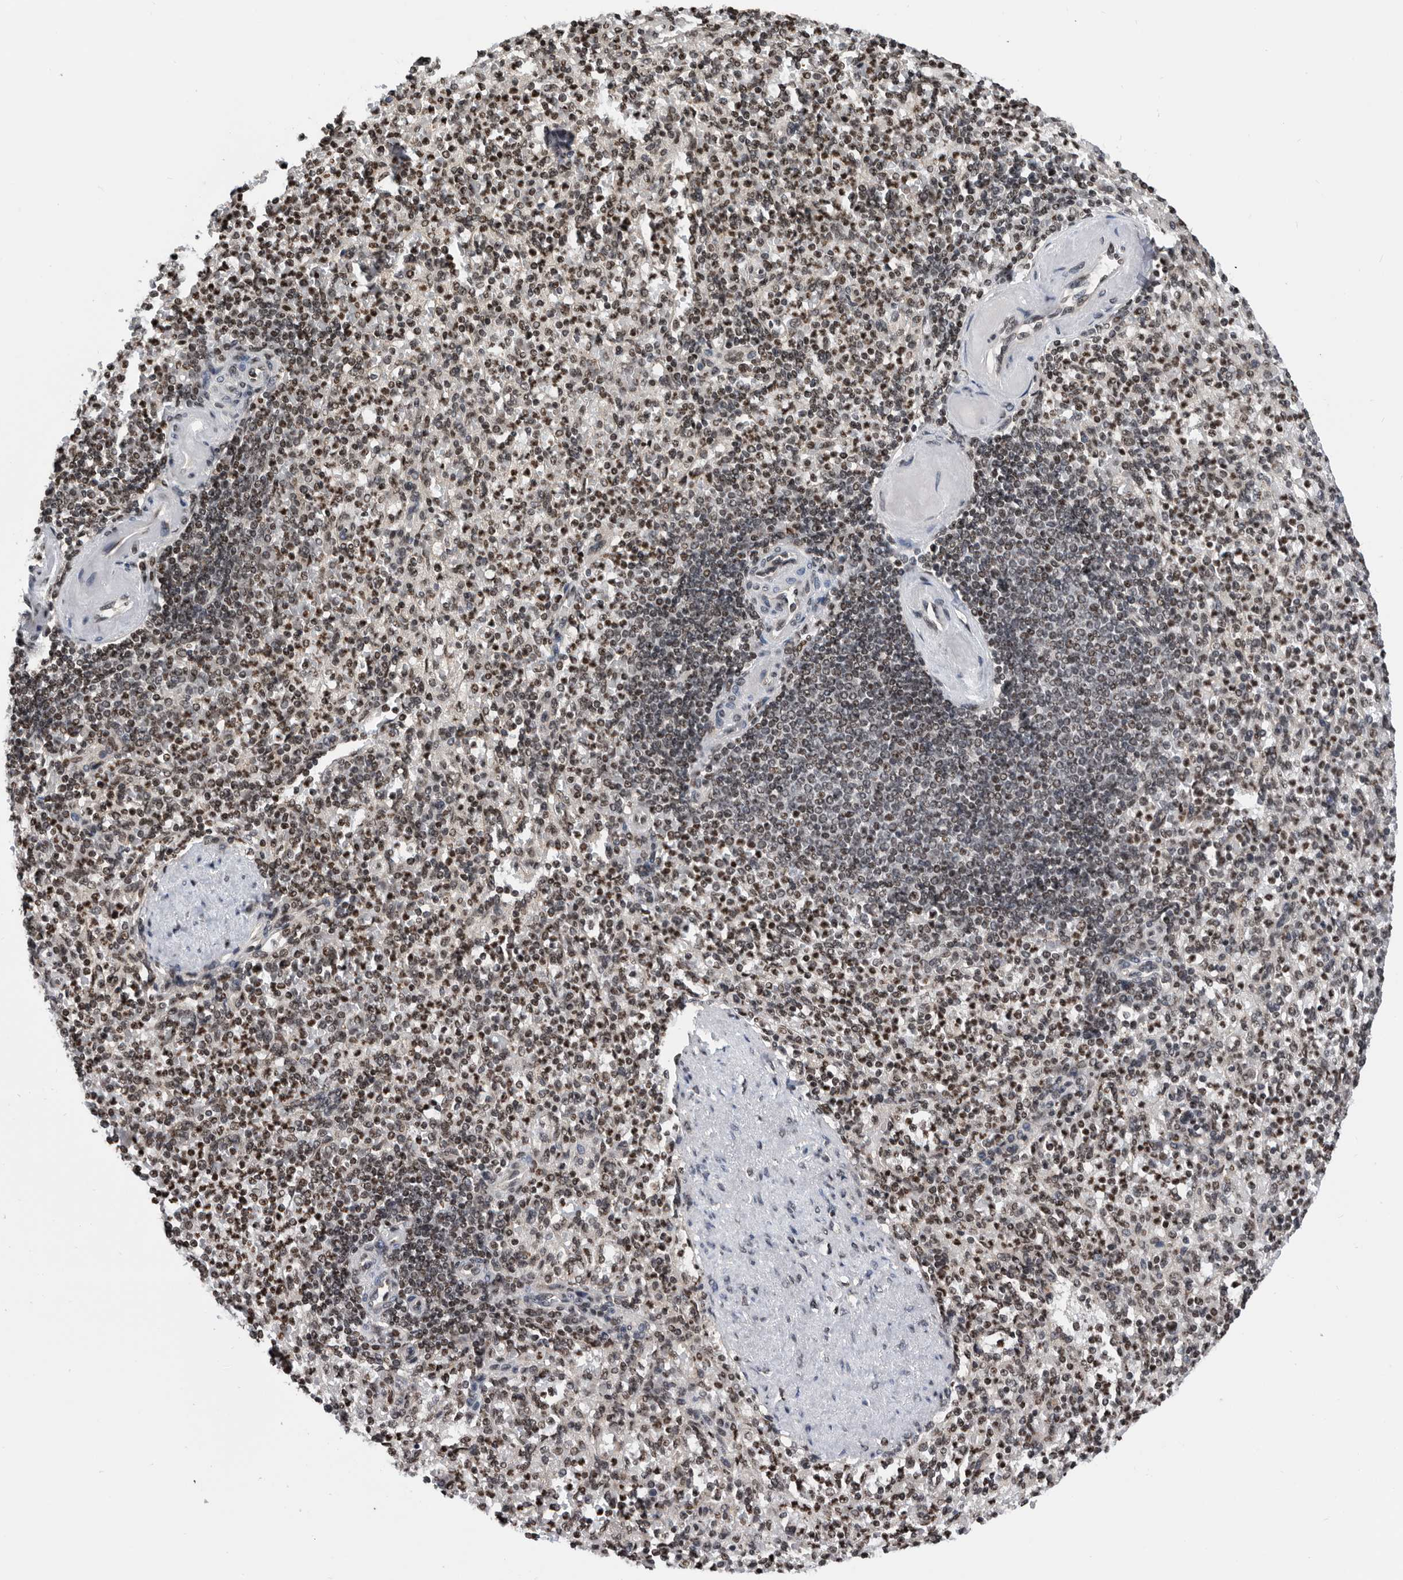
{"staining": {"intensity": "moderate", "quantity": "25%-75%", "location": "nuclear"}, "tissue": "spleen", "cell_type": "Cells in red pulp", "image_type": "normal", "snomed": [{"axis": "morphology", "description": "Normal tissue, NOS"}, {"axis": "topography", "description": "Spleen"}], "caption": "This is a photomicrograph of IHC staining of benign spleen, which shows moderate positivity in the nuclear of cells in red pulp.", "gene": "SNRNP48", "patient": {"sex": "female", "age": 74}}